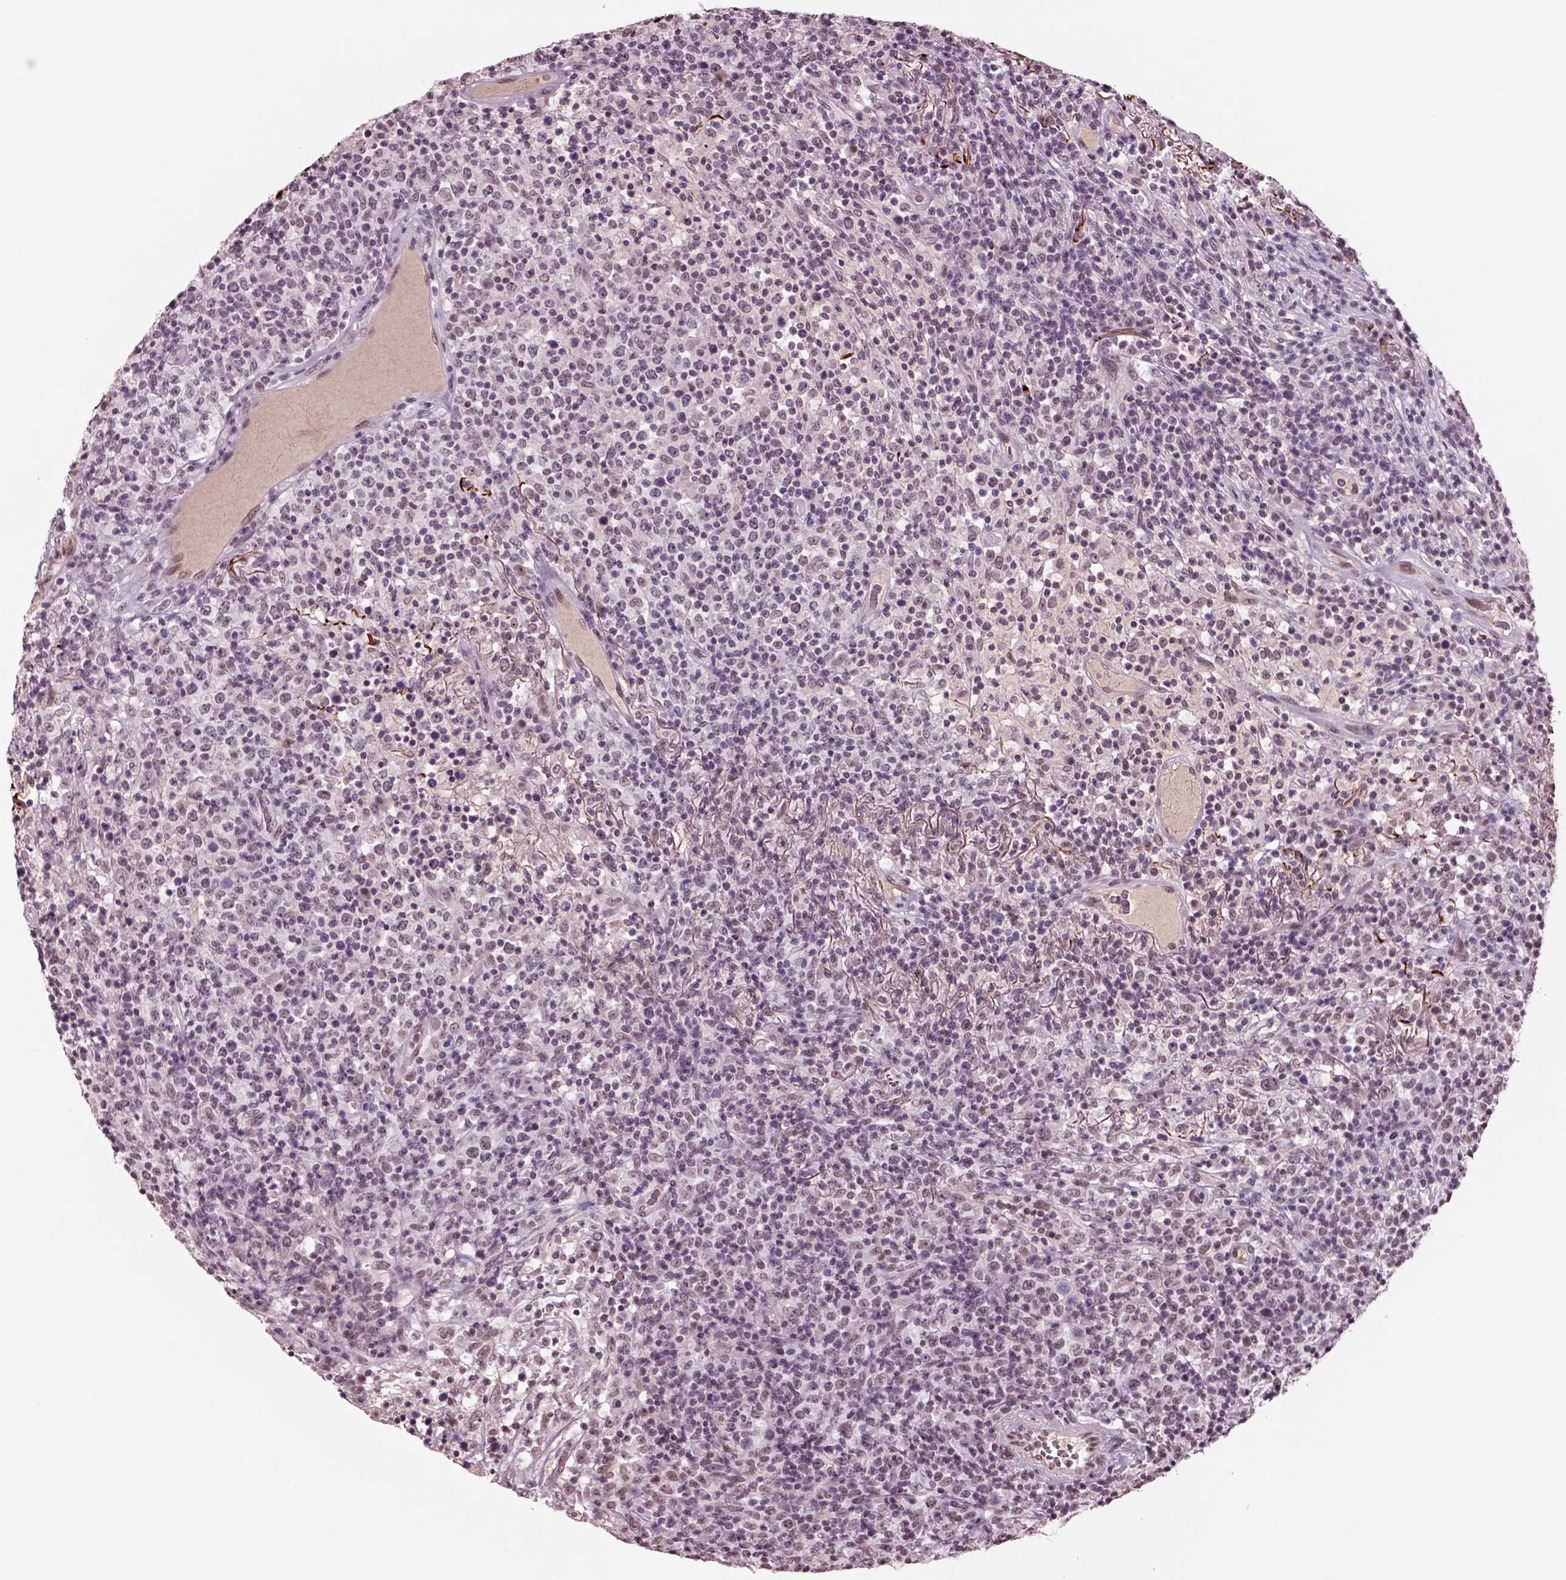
{"staining": {"intensity": "weak", "quantity": "25%-75%", "location": "nuclear"}, "tissue": "lymphoma", "cell_type": "Tumor cells", "image_type": "cancer", "snomed": [{"axis": "morphology", "description": "Malignant lymphoma, non-Hodgkin's type, High grade"}, {"axis": "topography", "description": "Lung"}], "caption": "This photomicrograph exhibits immunohistochemistry staining of malignant lymphoma, non-Hodgkin's type (high-grade), with low weak nuclear expression in approximately 25%-75% of tumor cells.", "gene": "SEPHS1", "patient": {"sex": "male", "age": 79}}